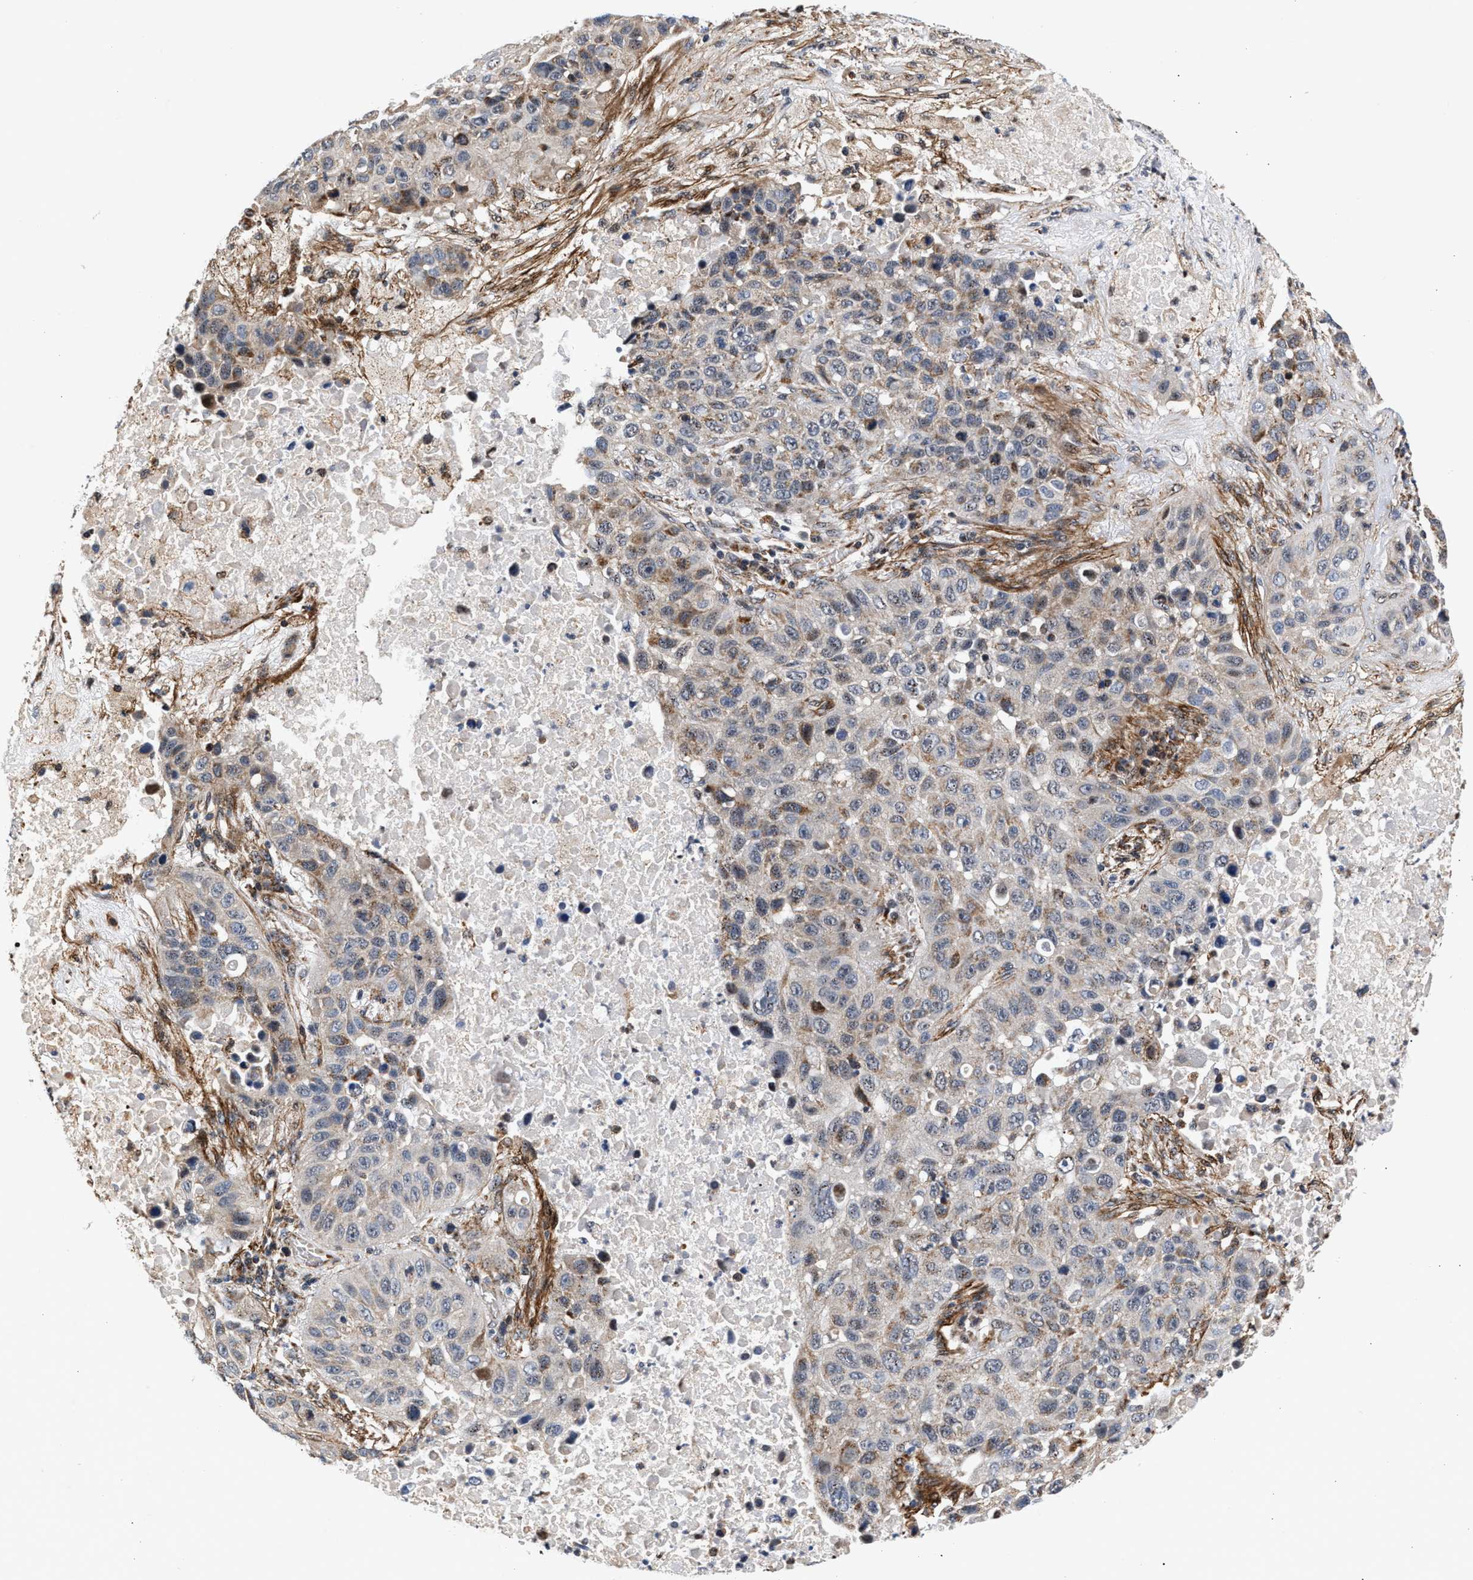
{"staining": {"intensity": "moderate", "quantity": "25%-75%", "location": "cytoplasmic/membranous"}, "tissue": "lung cancer", "cell_type": "Tumor cells", "image_type": "cancer", "snomed": [{"axis": "morphology", "description": "Squamous cell carcinoma, NOS"}, {"axis": "topography", "description": "Lung"}], "caption": "There is medium levels of moderate cytoplasmic/membranous expression in tumor cells of lung squamous cell carcinoma, as demonstrated by immunohistochemical staining (brown color).", "gene": "SGK1", "patient": {"sex": "male", "age": 57}}